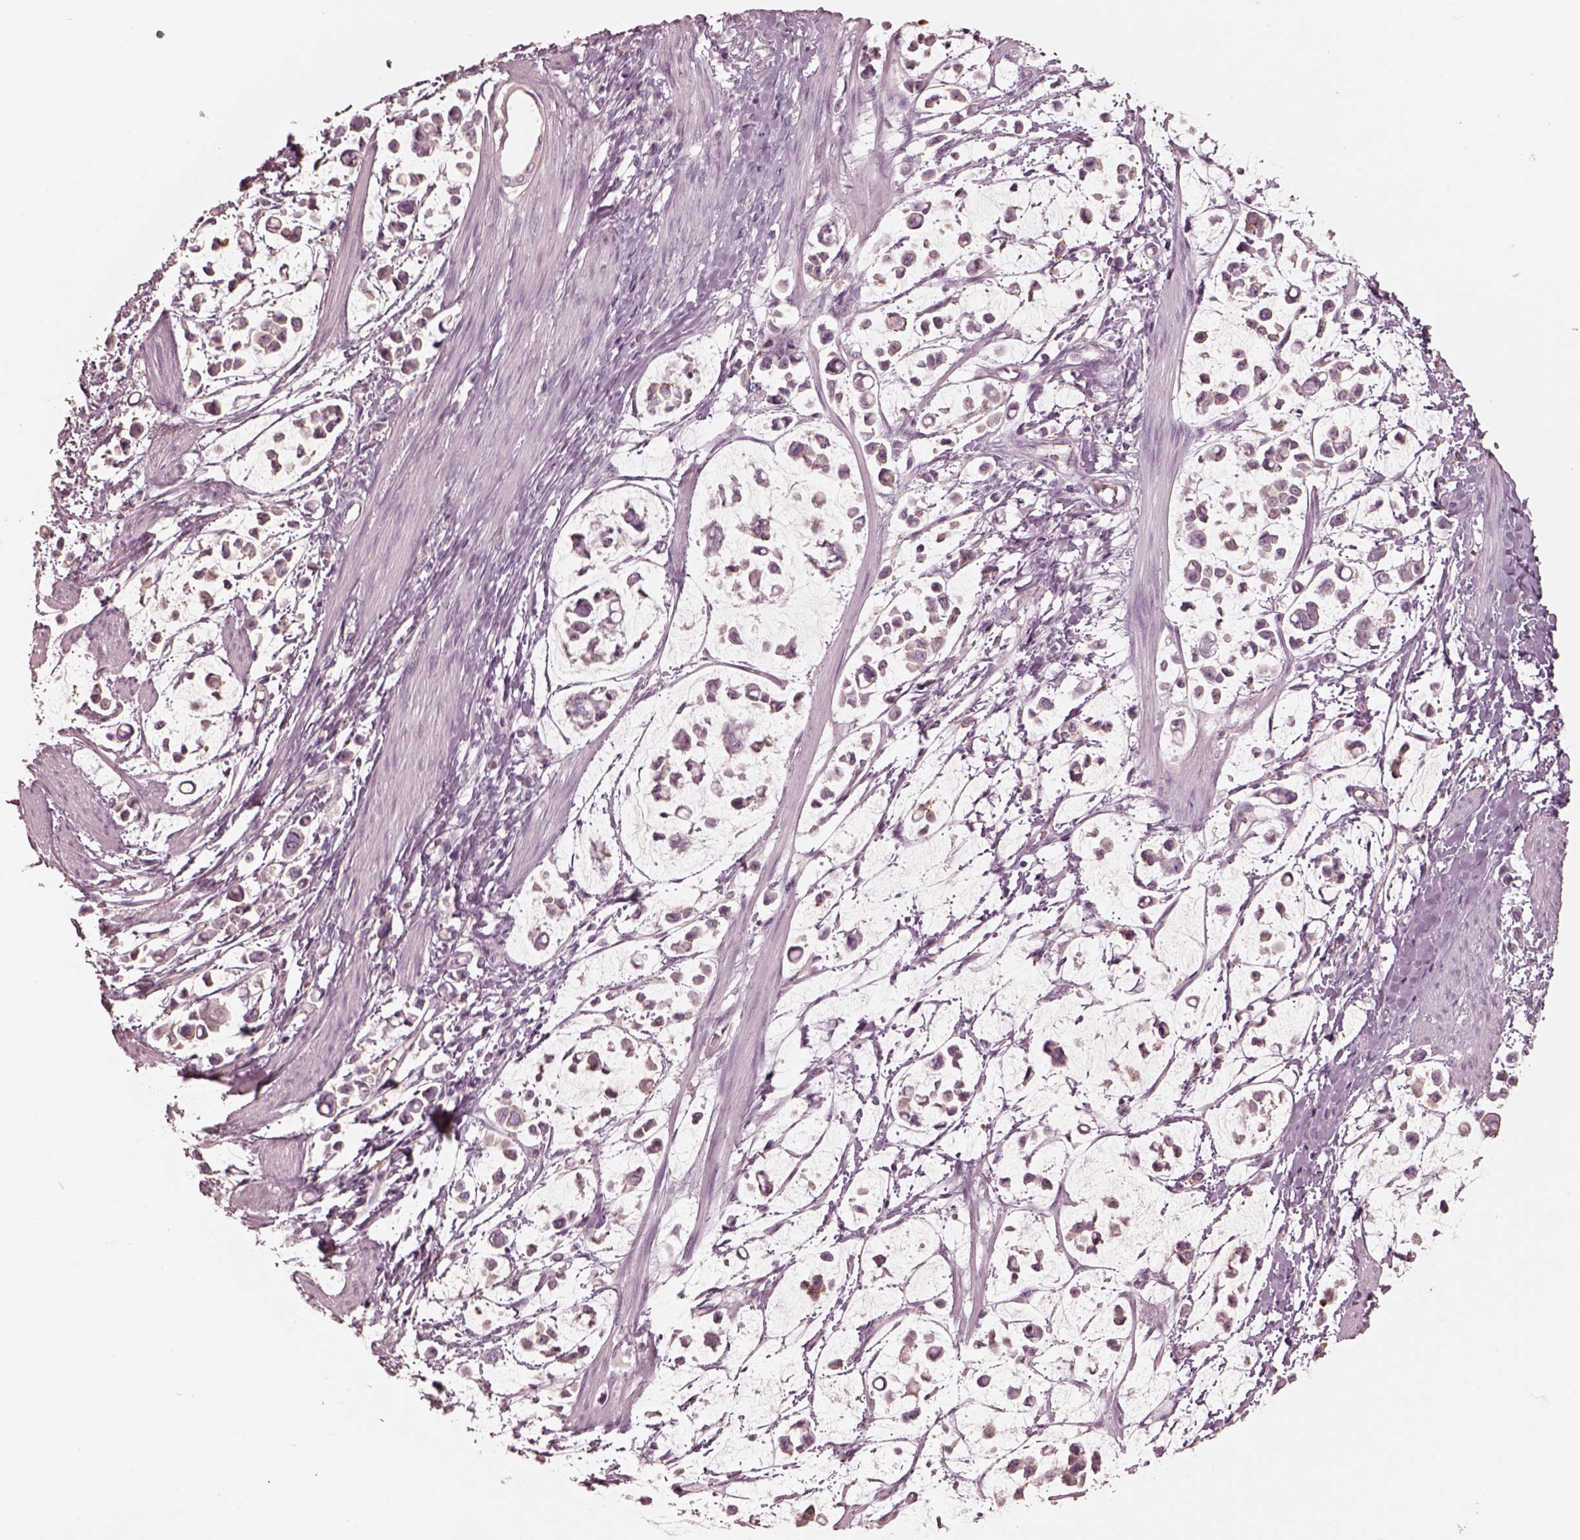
{"staining": {"intensity": "negative", "quantity": "none", "location": "none"}, "tissue": "stomach cancer", "cell_type": "Tumor cells", "image_type": "cancer", "snomed": [{"axis": "morphology", "description": "Adenocarcinoma, NOS"}, {"axis": "topography", "description": "Stomach"}], "caption": "Immunohistochemistry of stomach cancer demonstrates no expression in tumor cells.", "gene": "GPRIN1", "patient": {"sex": "male", "age": 82}}